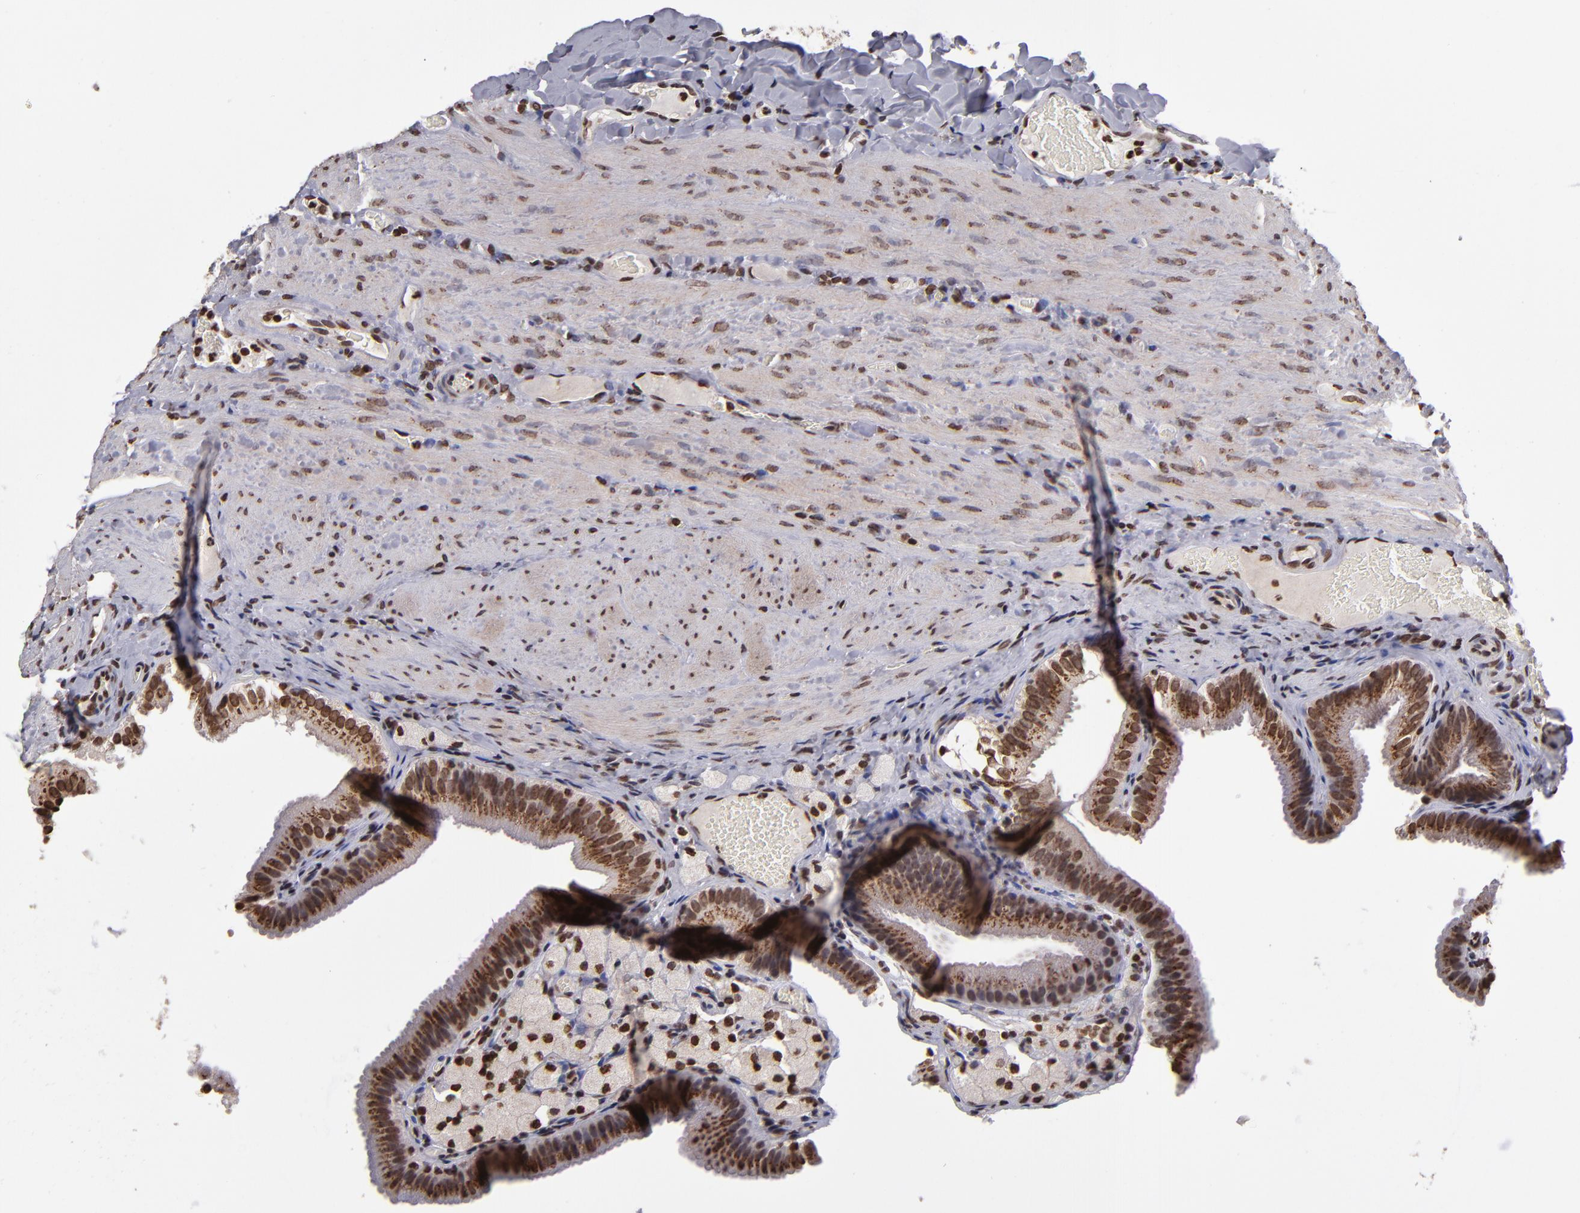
{"staining": {"intensity": "moderate", "quantity": ">75%", "location": "cytoplasmic/membranous,nuclear"}, "tissue": "gallbladder", "cell_type": "Glandular cells", "image_type": "normal", "snomed": [{"axis": "morphology", "description": "Normal tissue, NOS"}, {"axis": "topography", "description": "Gallbladder"}], "caption": "Normal gallbladder demonstrates moderate cytoplasmic/membranous,nuclear staining in about >75% of glandular cells (Brightfield microscopy of DAB IHC at high magnification)..", "gene": "CSDC2", "patient": {"sex": "female", "age": 24}}